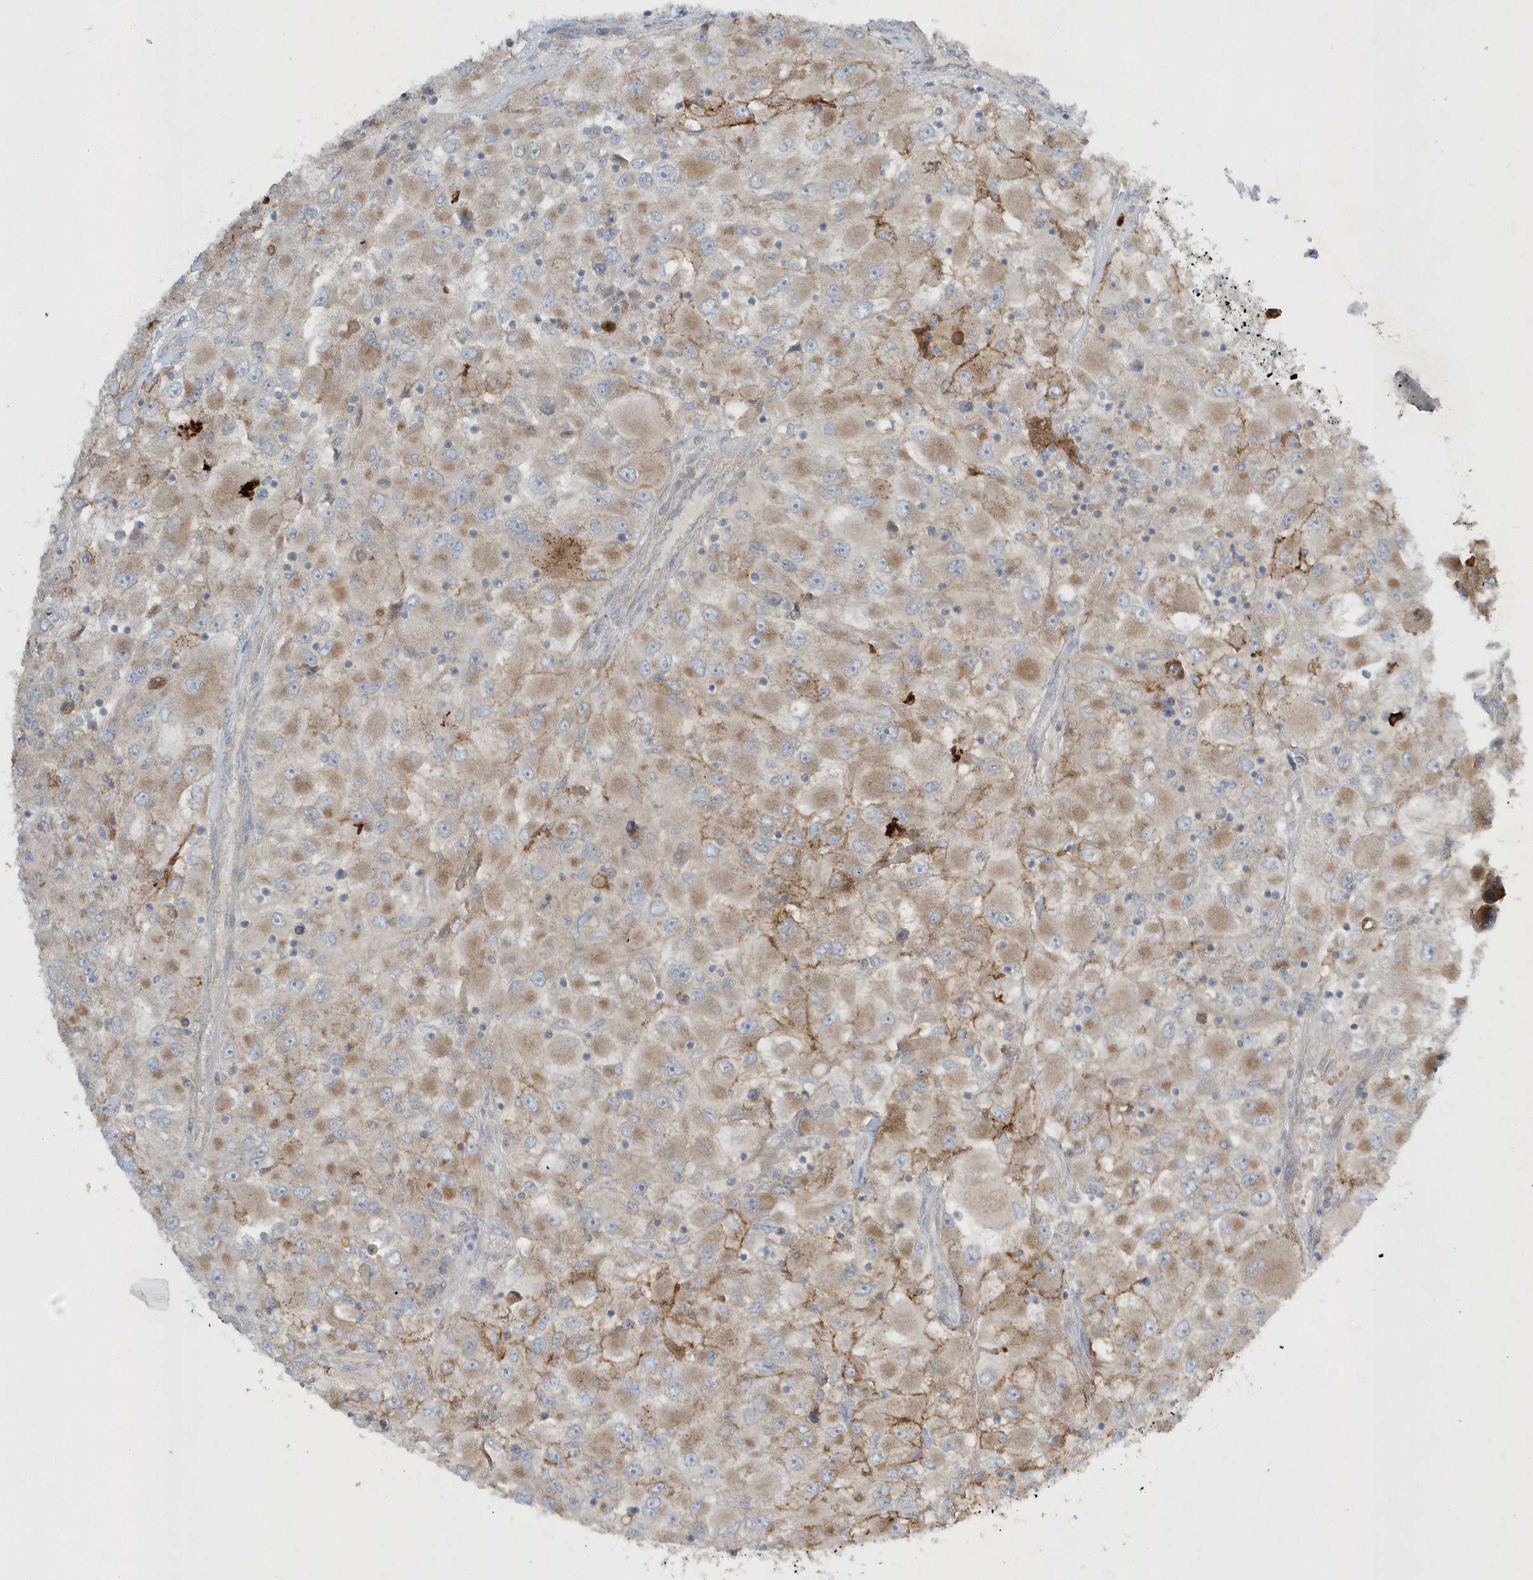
{"staining": {"intensity": "moderate", "quantity": ">75%", "location": "cytoplasmic/membranous"}, "tissue": "renal cancer", "cell_type": "Tumor cells", "image_type": "cancer", "snomed": [{"axis": "morphology", "description": "Adenocarcinoma, NOS"}, {"axis": "topography", "description": "Kidney"}], "caption": "High-power microscopy captured an IHC histopathology image of adenocarcinoma (renal), revealing moderate cytoplasmic/membranous staining in about >75% of tumor cells.", "gene": "SLC38A2", "patient": {"sex": "female", "age": 52}}